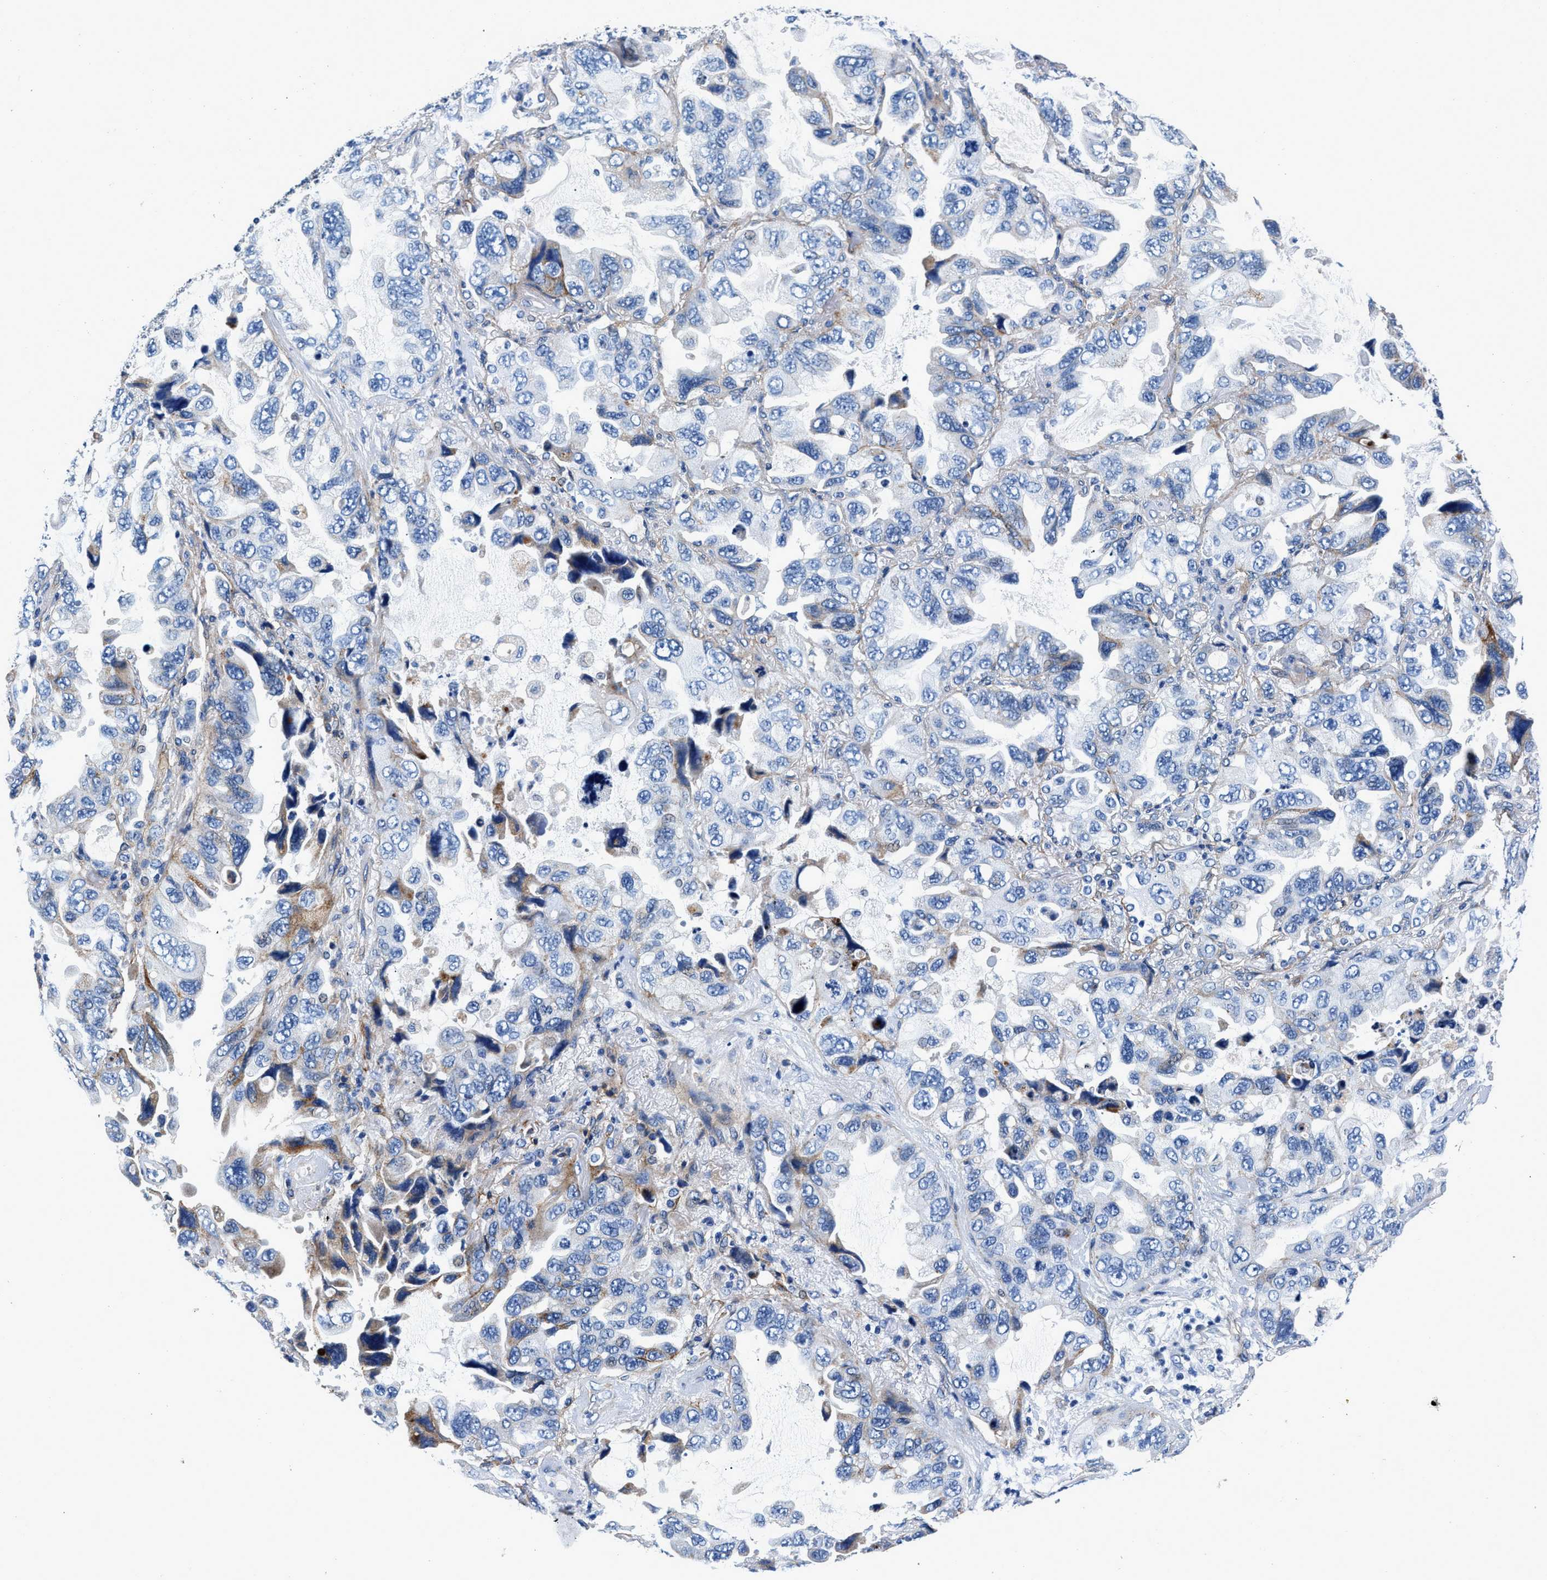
{"staining": {"intensity": "negative", "quantity": "none", "location": "none"}, "tissue": "lung cancer", "cell_type": "Tumor cells", "image_type": "cancer", "snomed": [{"axis": "morphology", "description": "Squamous cell carcinoma, NOS"}, {"axis": "topography", "description": "Lung"}], "caption": "Lung cancer (squamous cell carcinoma) stained for a protein using IHC reveals no expression tumor cells.", "gene": "DAG1", "patient": {"sex": "female", "age": 73}}